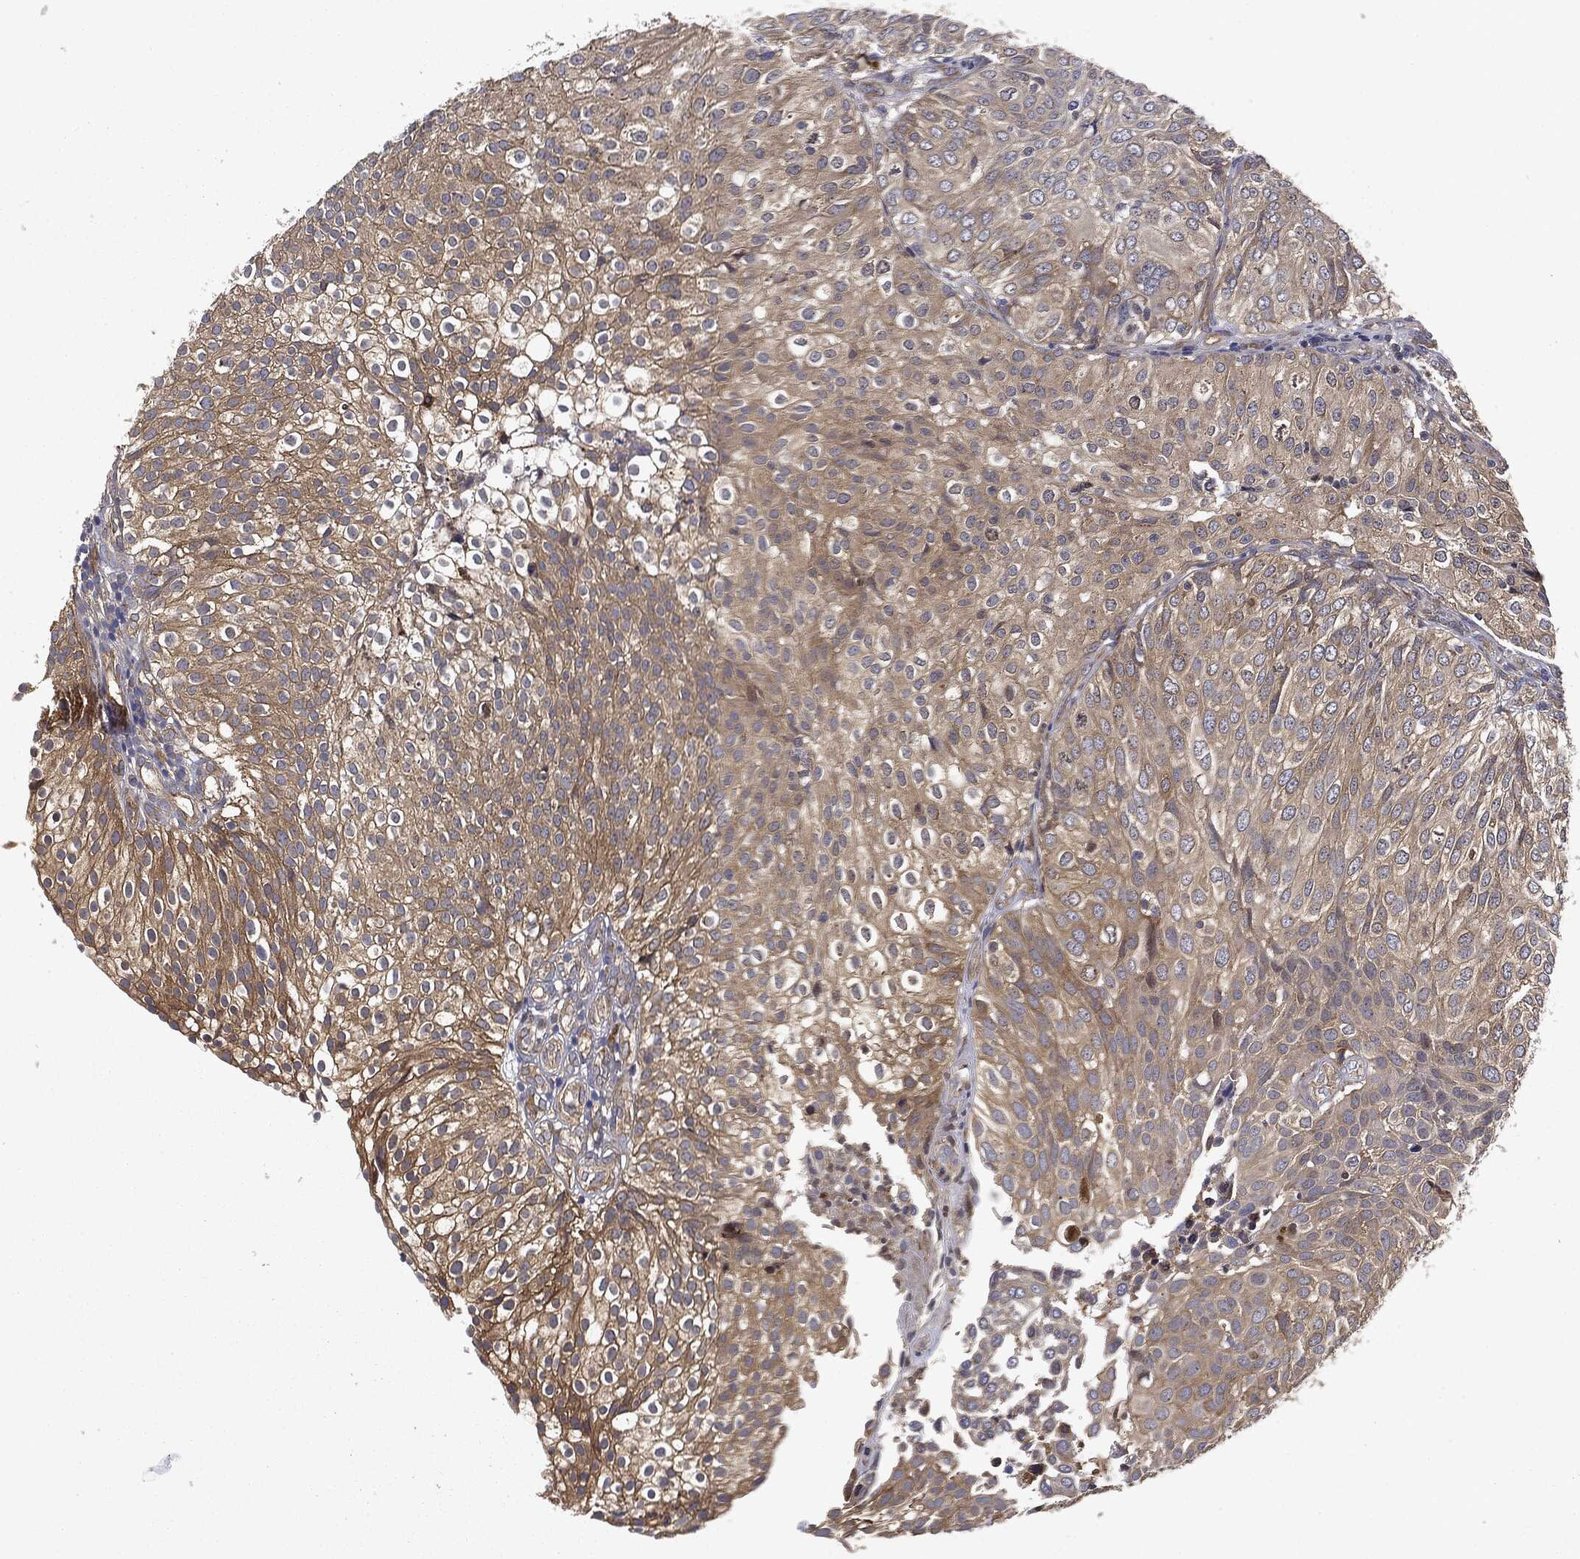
{"staining": {"intensity": "moderate", "quantity": "25%-75%", "location": "cytoplasmic/membranous"}, "tissue": "urothelial cancer", "cell_type": "Tumor cells", "image_type": "cancer", "snomed": [{"axis": "morphology", "description": "Urothelial carcinoma, High grade"}, {"axis": "topography", "description": "Urinary bladder"}], "caption": "The immunohistochemical stain highlights moderate cytoplasmic/membranous positivity in tumor cells of urothelial carcinoma (high-grade) tissue. Immunohistochemistry stains the protein in brown and the nuclei are stained blue.", "gene": "EIF2AK2", "patient": {"sex": "female", "age": 79}}